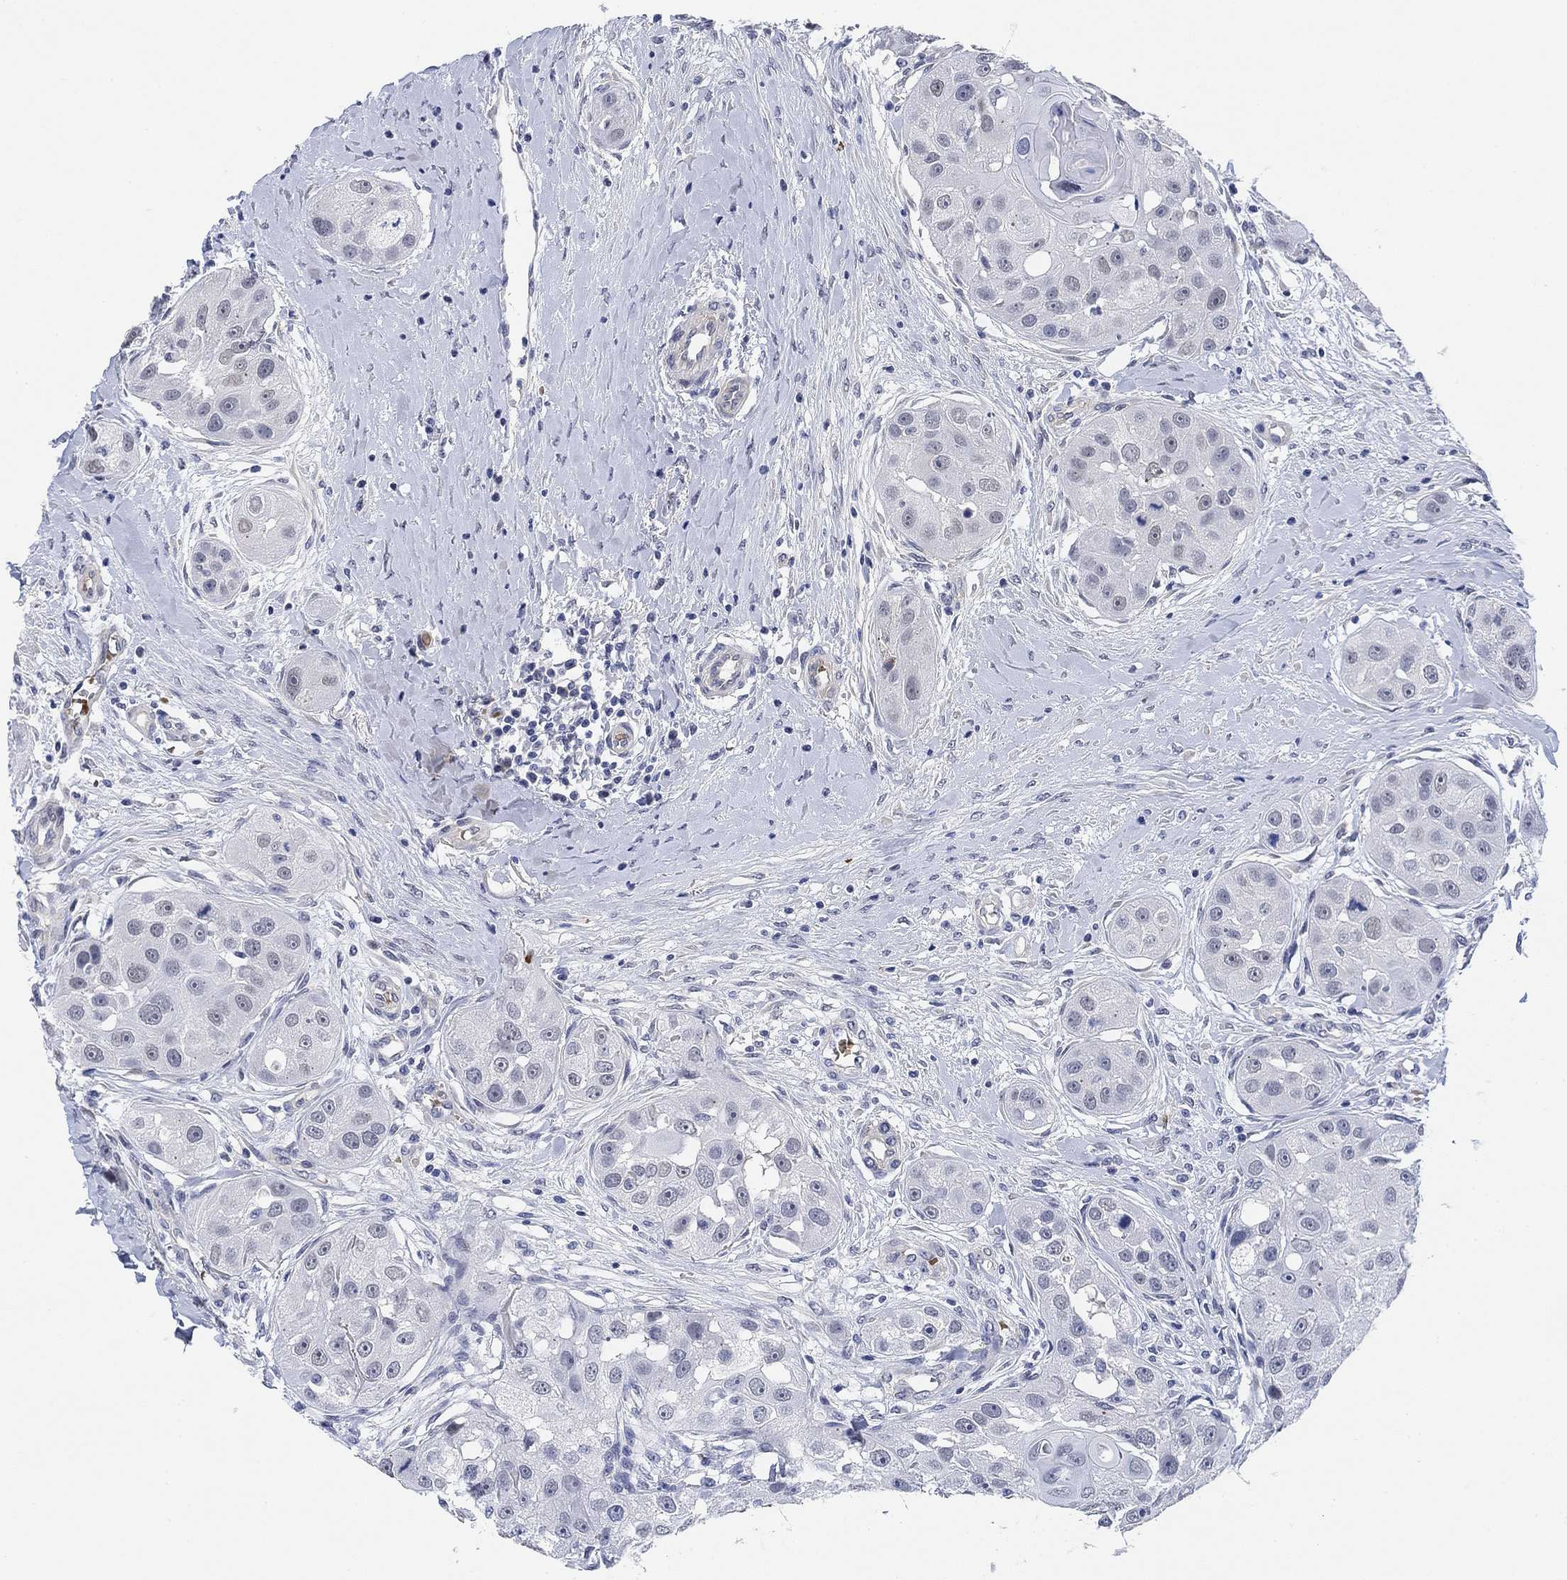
{"staining": {"intensity": "negative", "quantity": "none", "location": "none"}, "tissue": "head and neck cancer", "cell_type": "Tumor cells", "image_type": "cancer", "snomed": [{"axis": "morphology", "description": "Normal tissue, NOS"}, {"axis": "morphology", "description": "Squamous cell carcinoma, NOS"}, {"axis": "topography", "description": "Skeletal muscle"}, {"axis": "topography", "description": "Head-Neck"}], "caption": "Human head and neck cancer stained for a protein using immunohistochemistry (IHC) displays no expression in tumor cells.", "gene": "PAX6", "patient": {"sex": "male", "age": 51}}